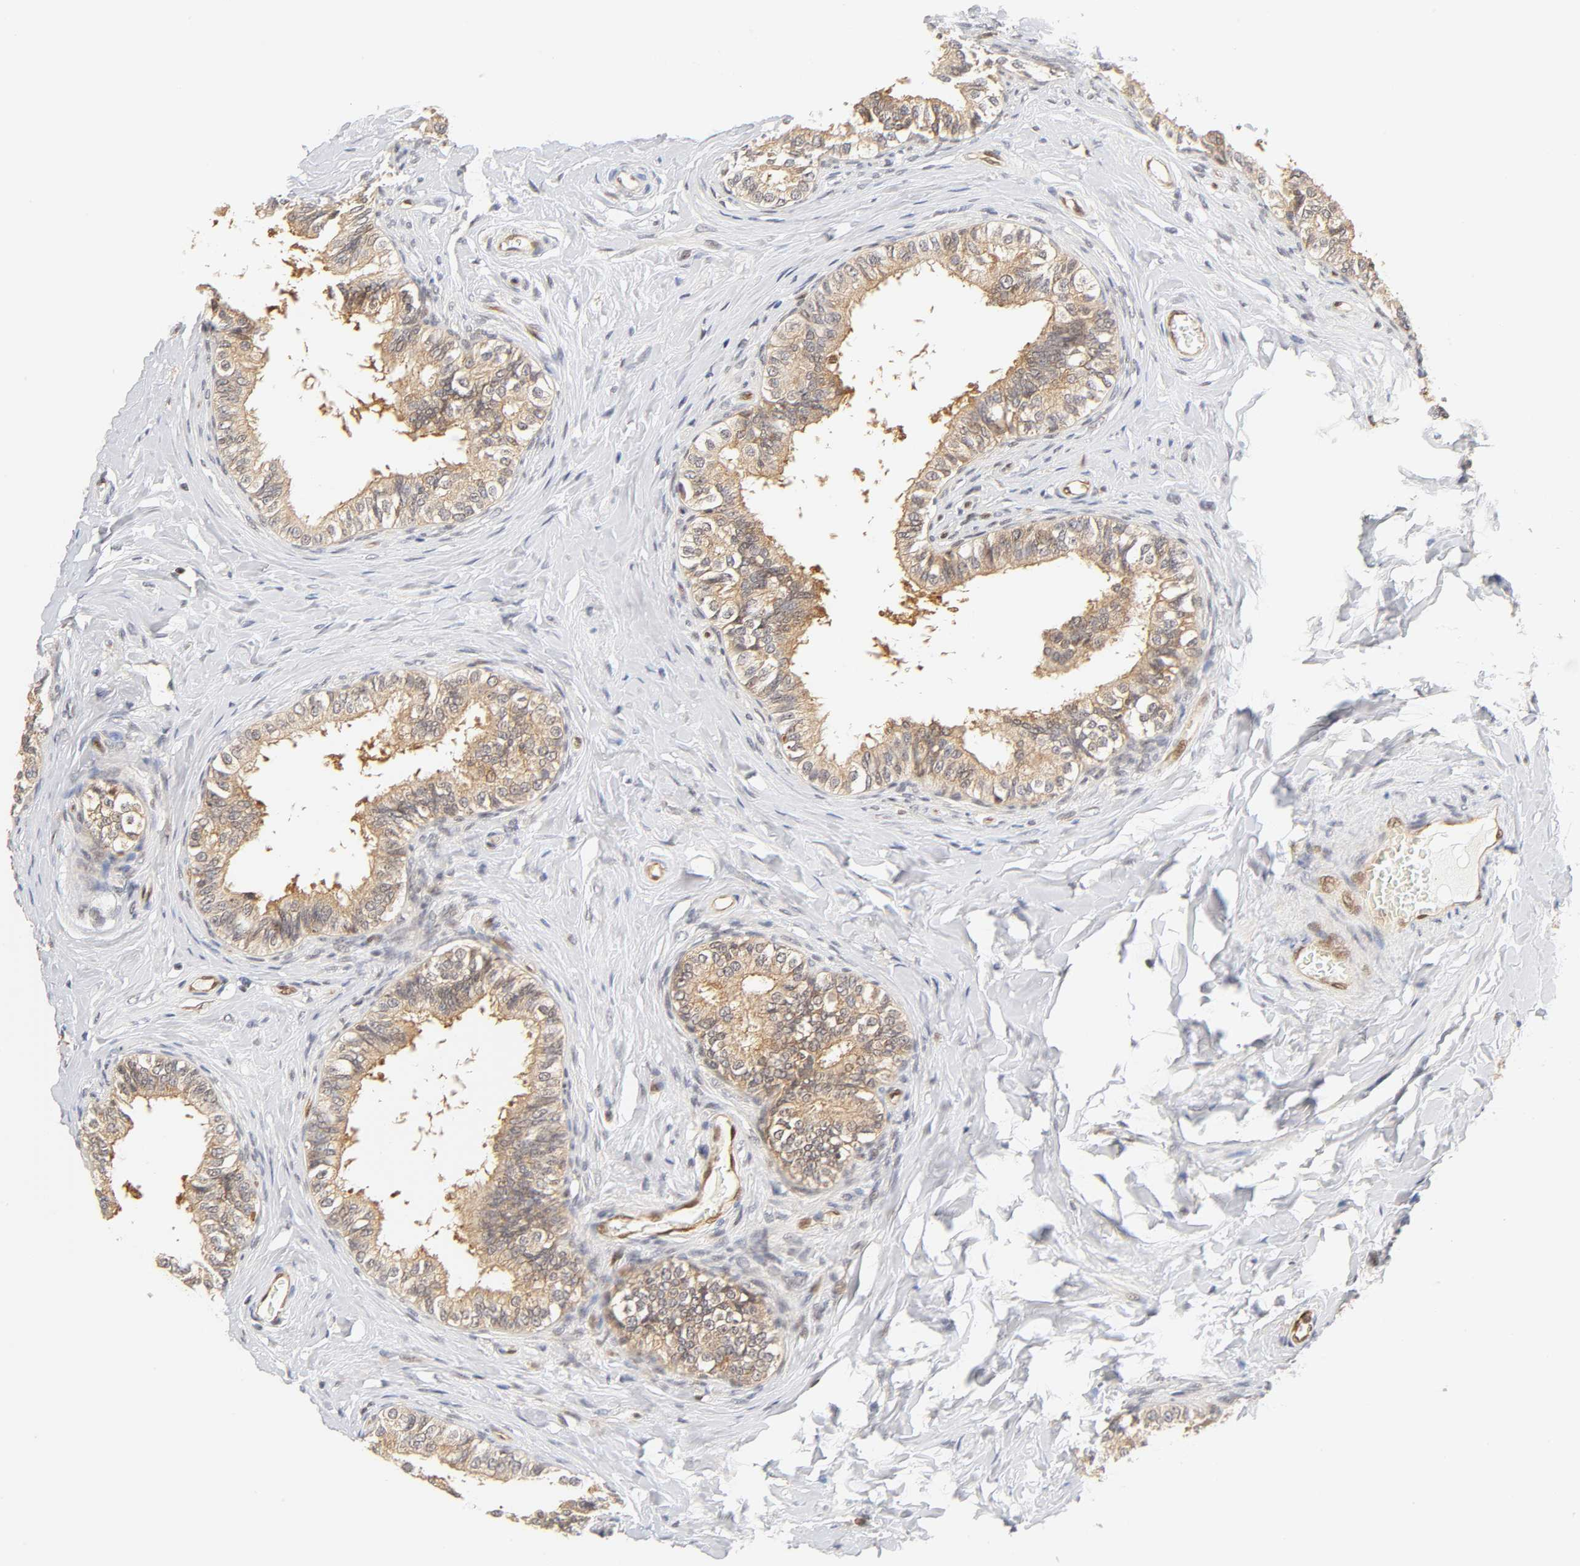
{"staining": {"intensity": "weak", "quantity": ">75%", "location": "cytoplasmic/membranous,nuclear"}, "tissue": "epididymis", "cell_type": "Glandular cells", "image_type": "normal", "snomed": [{"axis": "morphology", "description": "Normal tissue, NOS"}, {"axis": "topography", "description": "Soft tissue"}, {"axis": "topography", "description": "Epididymis"}], "caption": "An immunohistochemistry (IHC) histopathology image of benign tissue is shown. Protein staining in brown highlights weak cytoplasmic/membranous,nuclear positivity in epididymis within glandular cells. The protein of interest is shown in brown color, while the nuclei are stained blue.", "gene": "CDC37", "patient": {"sex": "male", "age": 26}}